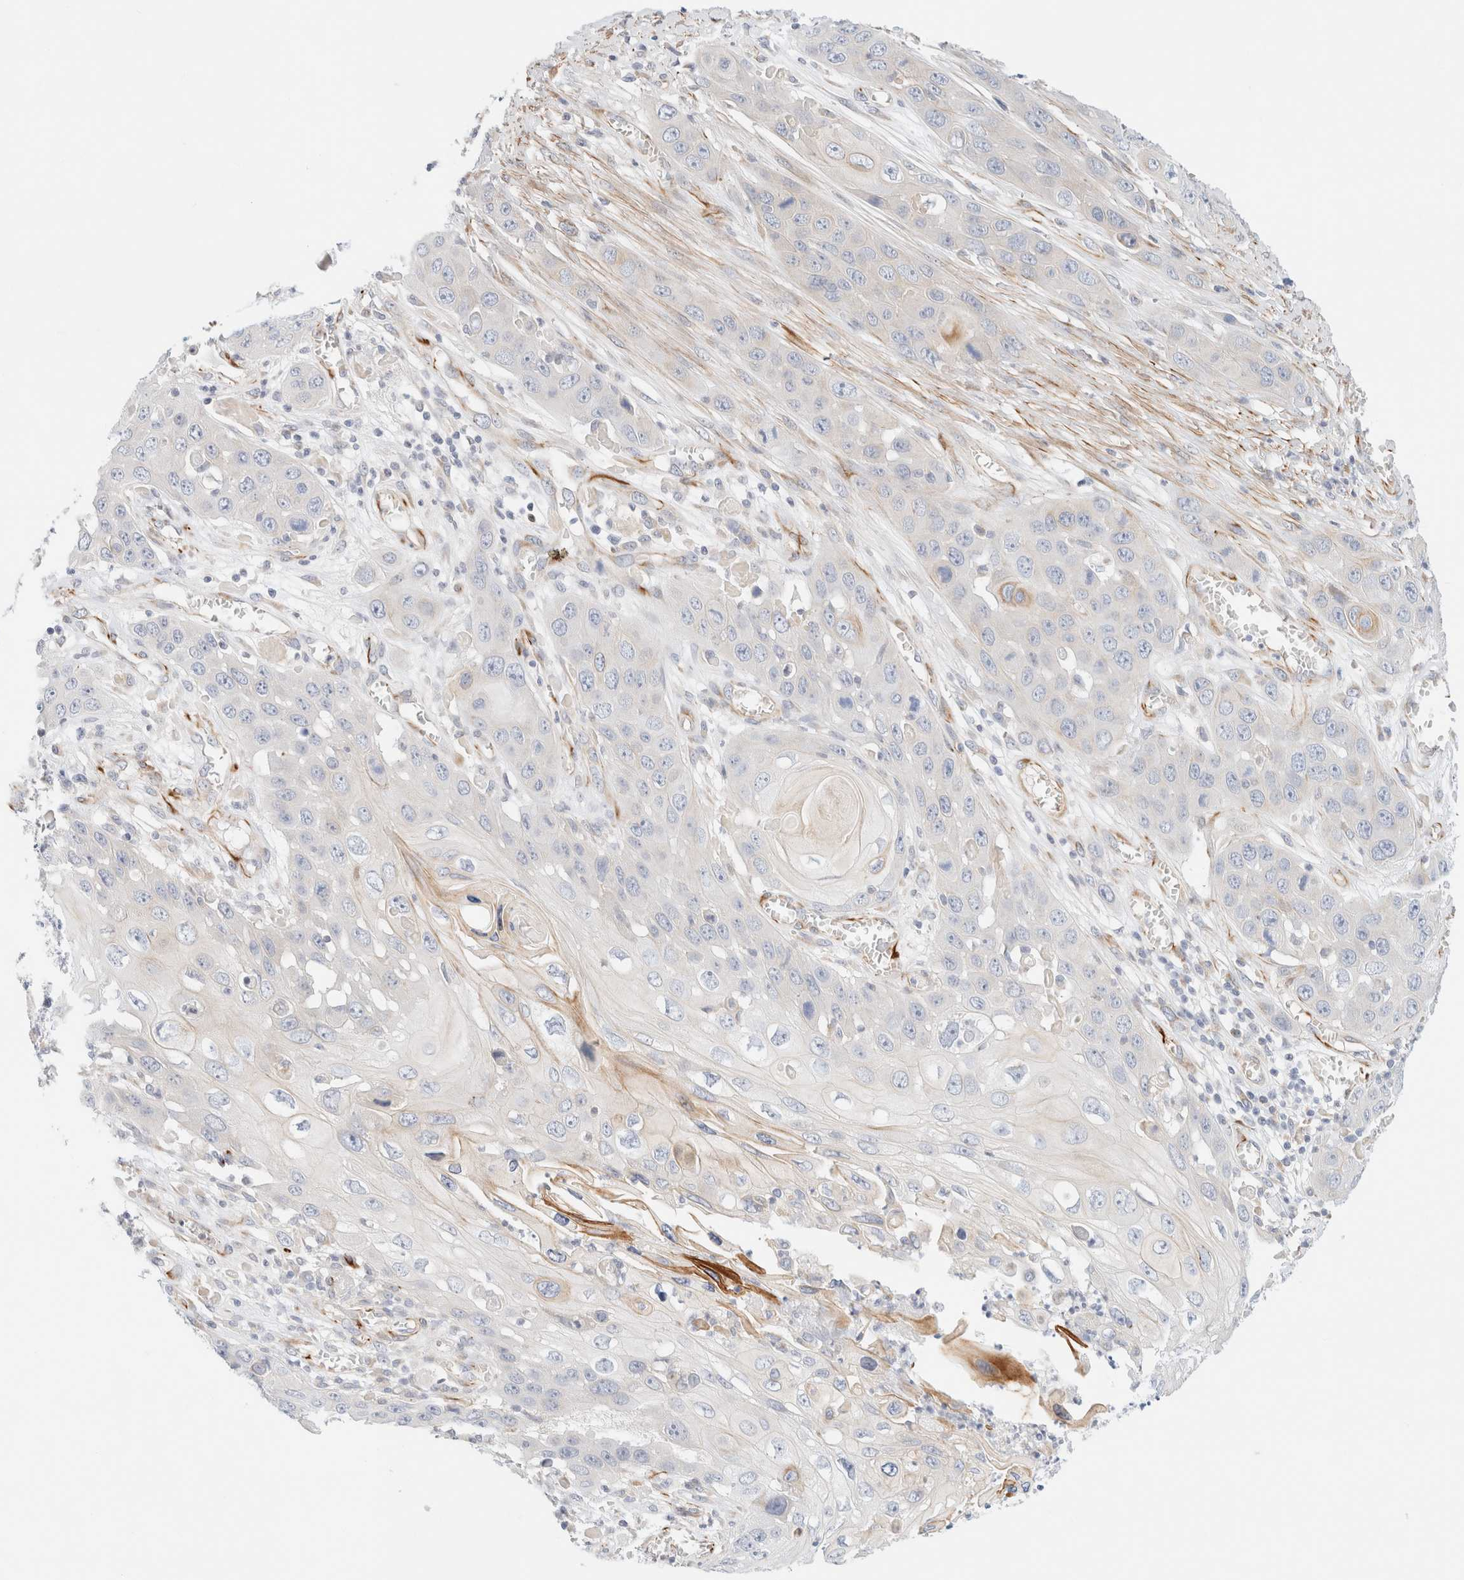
{"staining": {"intensity": "negative", "quantity": "none", "location": "none"}, "tissue": "skin cancer", "cell_type": "Tumor cells", "image_type": "cancer", "snomed": [{"axis": "morphology", "description": "Squamous cell carcinoma, NOS"}, {"axis": "topography", "description": "Skin"}], "caption": "IHC photomicrograph of human skin squamous cell carcinoma stained for a protein (brown), which shows no staining in tumor cells.", "gene": "SLC25A48", "patient": {"sex": "male", "age": 55}}